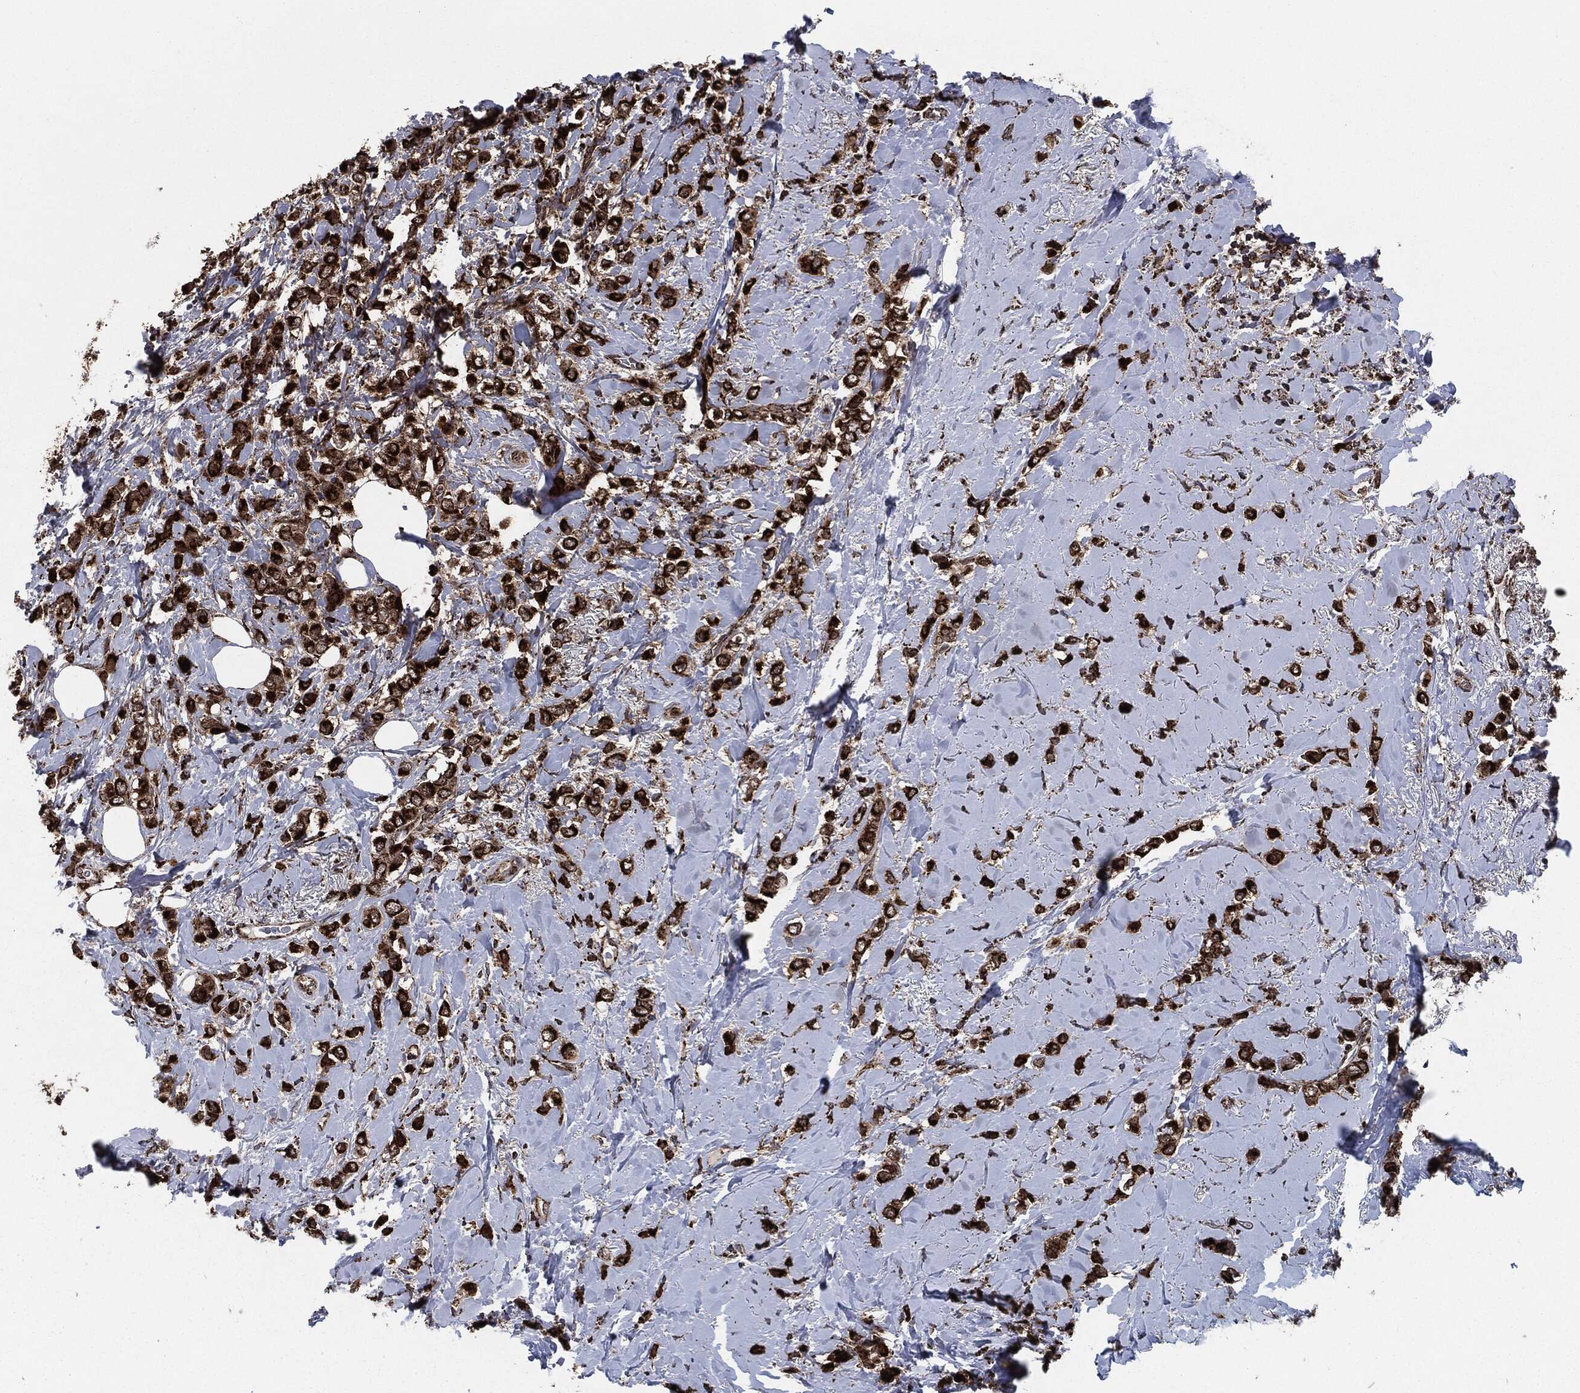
{"staining": {"intensity": "strong", "quantity": ">75%", "location": "cytoplasmic/membranous"}, "tissue": "breast cancer", "cell_type": "Tumor cells", "image_type": "cancer", "snomed": [{"axis": "morphology", "description": "Lobular carcinoma"}, {"axis": "topography", "description": "Breast"}], "caption": "Protein staining shows strong cytoplasmic/membranous positivity in about >75% of tumor cells in breast cancer.", "gene": "FH", "patient": {"sex": "female", "age": 66}}